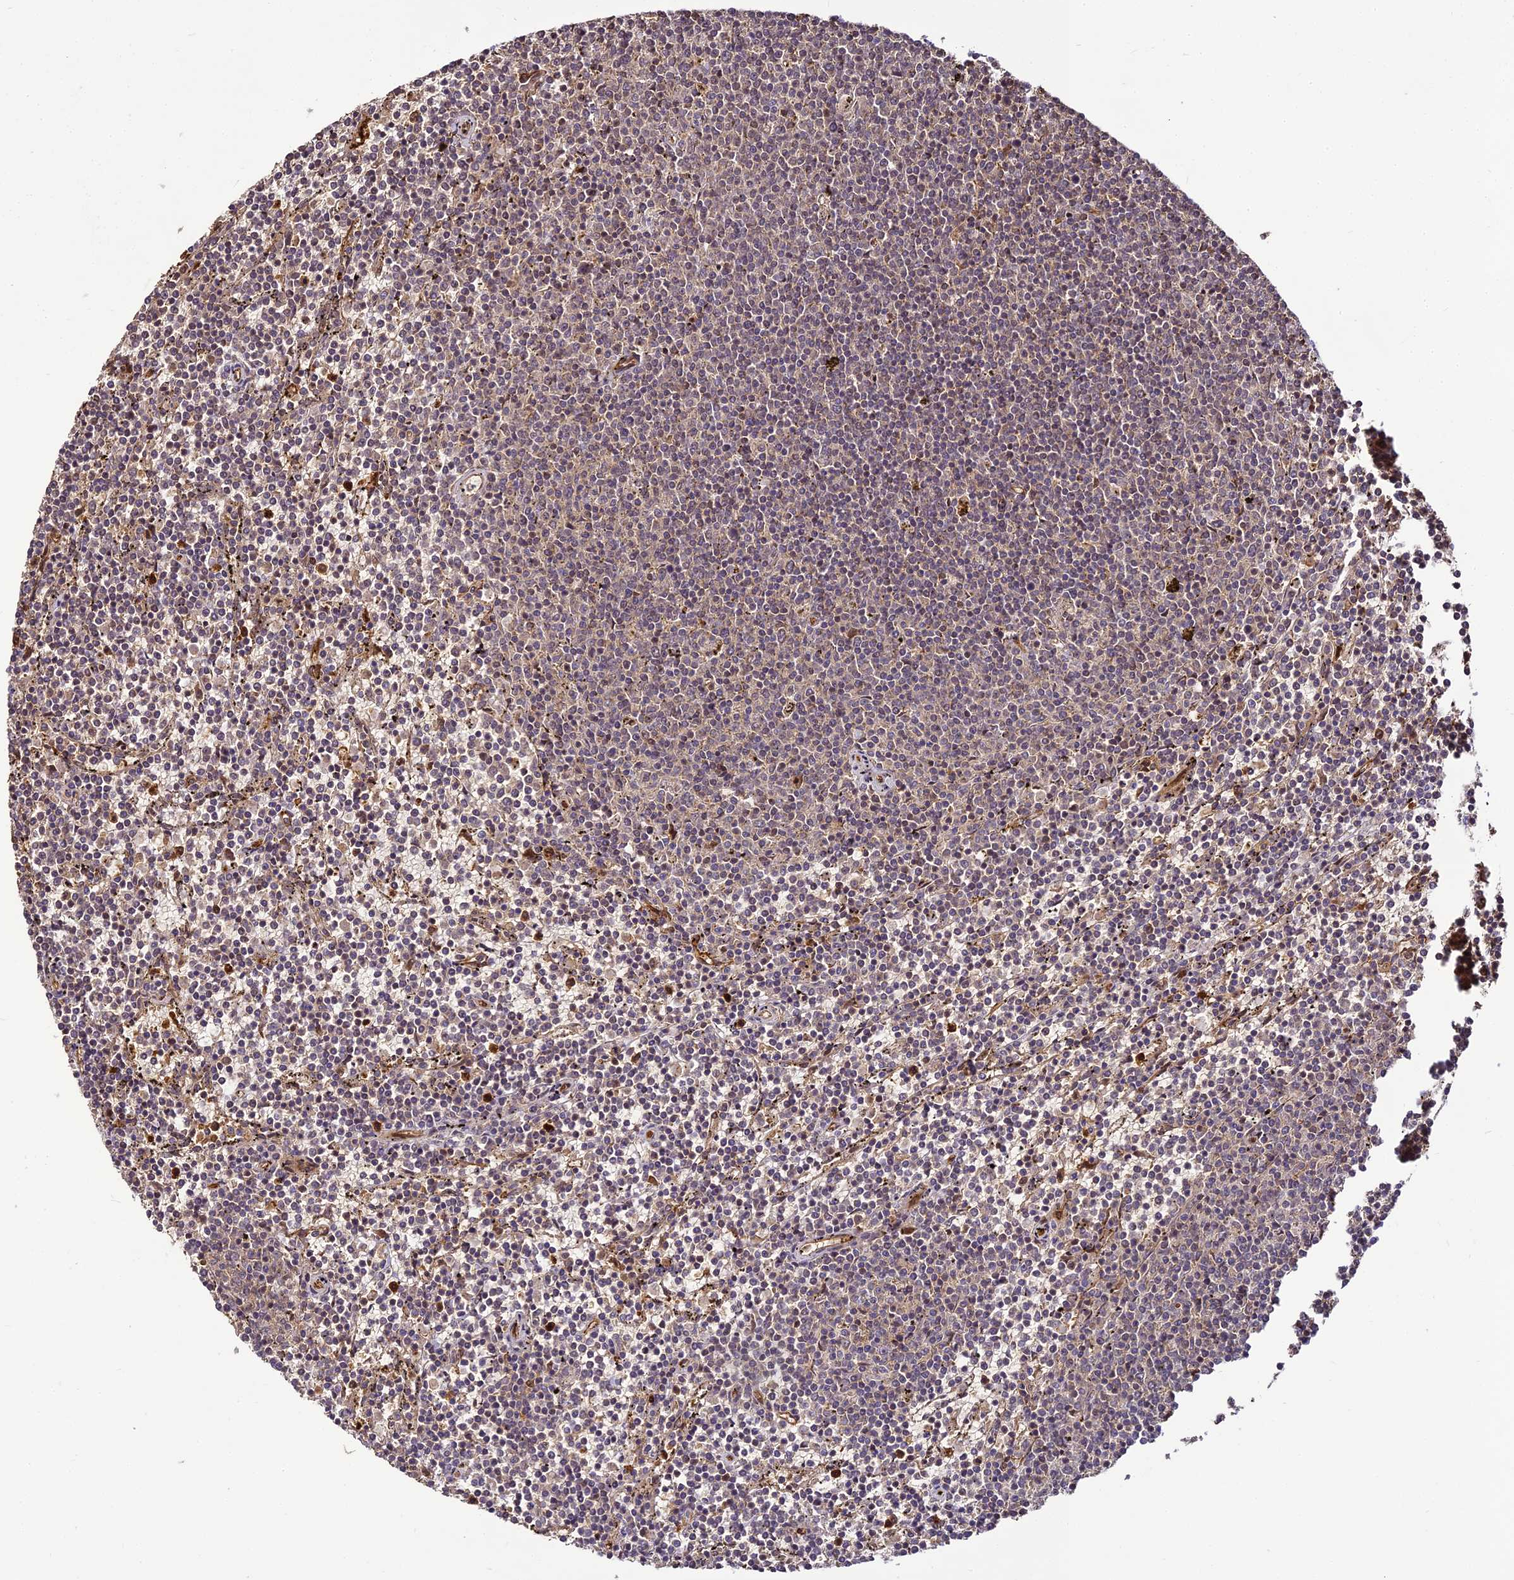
{"staining": {"intensity": "negative", "quantity": "none", "location": "none"}, "tissue": "lymphoma", "cell_type": "Tumor cells", "image_type": "cancer", "snomed": [{"axis": "morphology", "description": "Malignant lymphoma, non-Hodgkin's type, Low grade"}, {"axis": "topography", "description": "Spleen"}], "caption": "Immunohistochemical staining of lymphoma displays no significant positivity in tumor cells.", "gene": "BCDIN3D", "patient": {"sex": "female", "age": 50}}